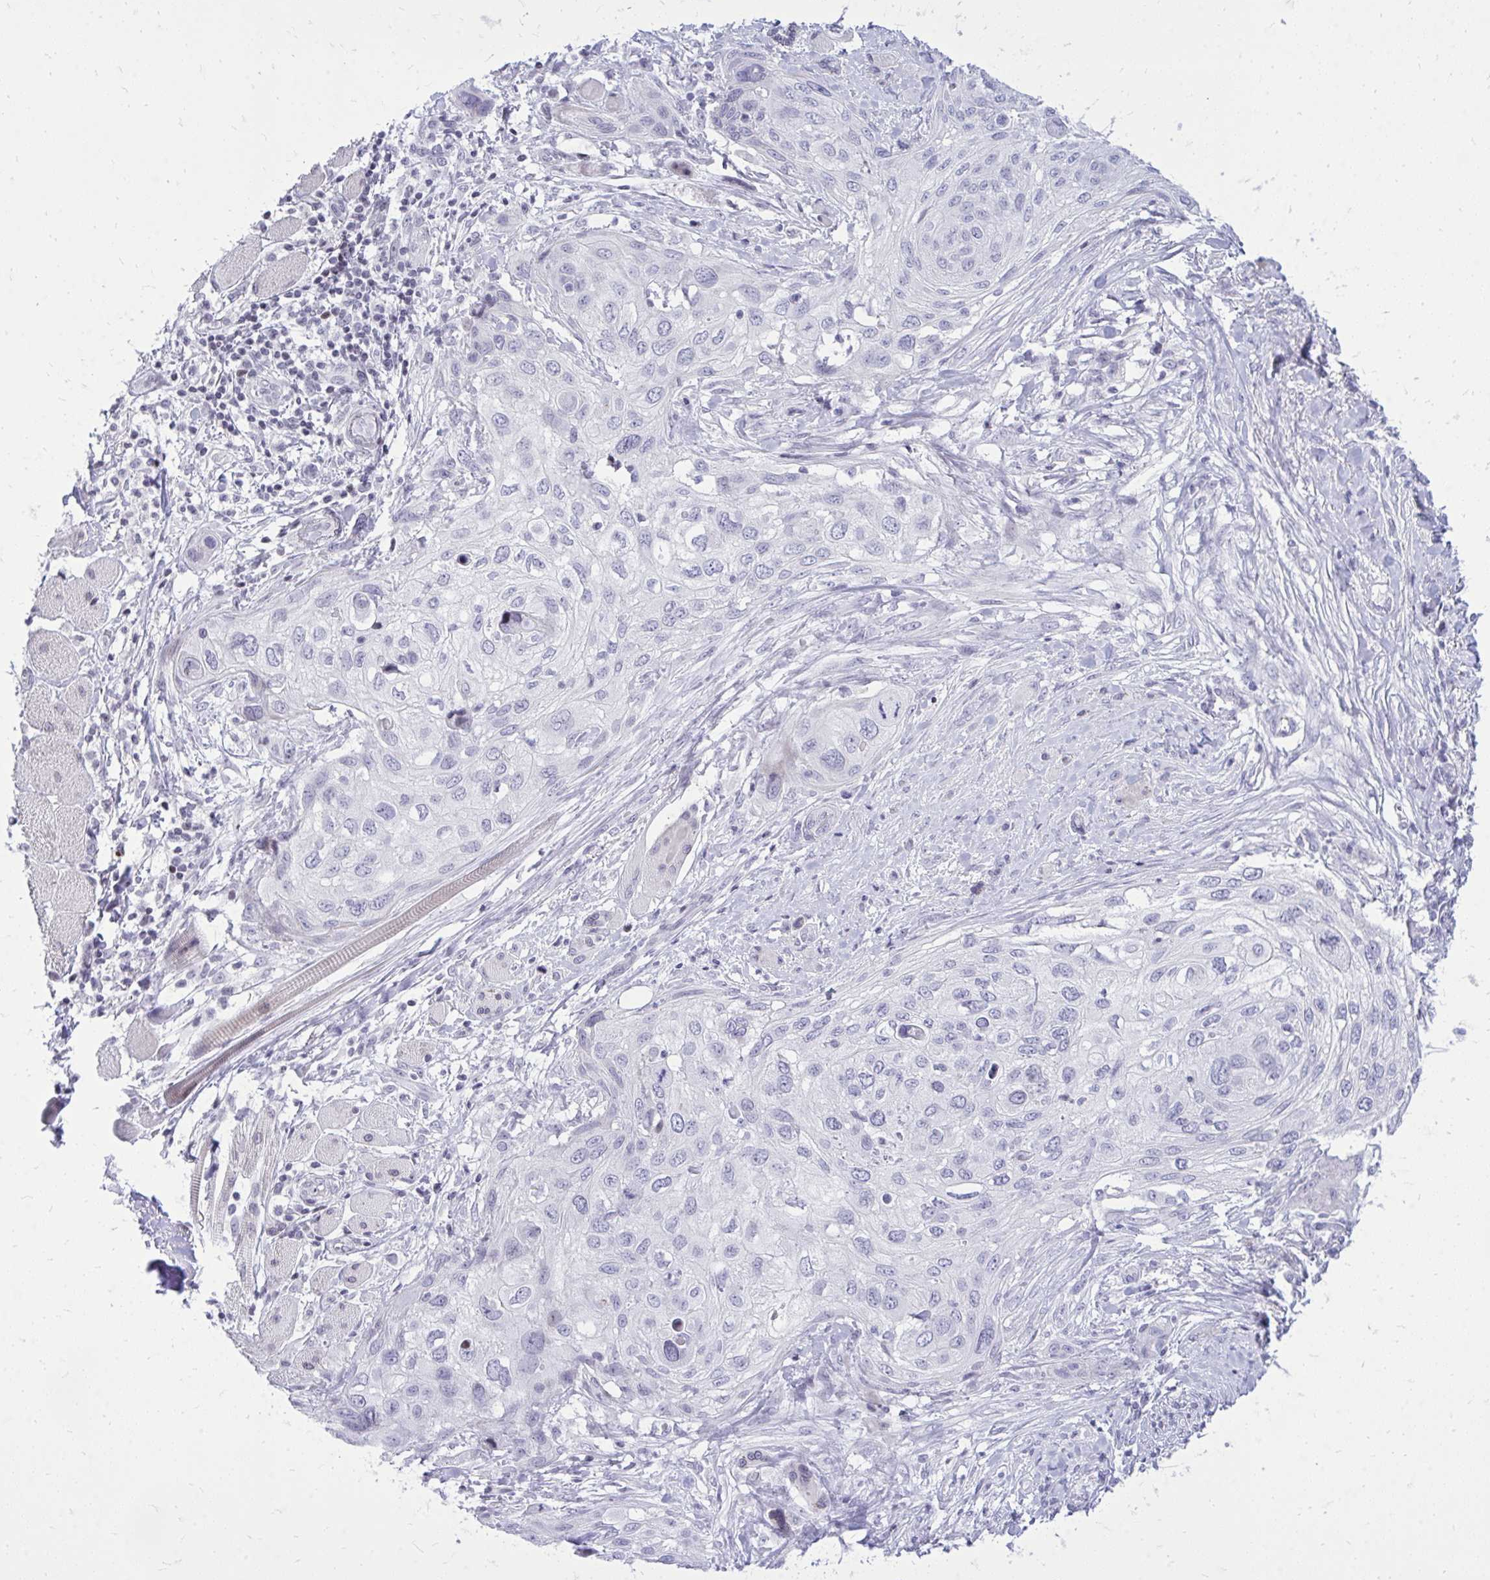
{"staining": {"intensity": "negative", "quantity": "none", "location": "none"}, "tissue": "skin cancer", "cell_type": "Tumor cells", "image_type": "cancer", "snomed": [{"axis": "morphology", "description": "Squamous cell carcinoma, NOS"}, {"axis": "topography", "description": "Skin"}], "caption": "IHC of human skin cancer (squamous cell carcinoma) demonstrates no expression in tumor cells.", "gene": "GABRA1", "patient": {"sex": "female", "age": 87}}